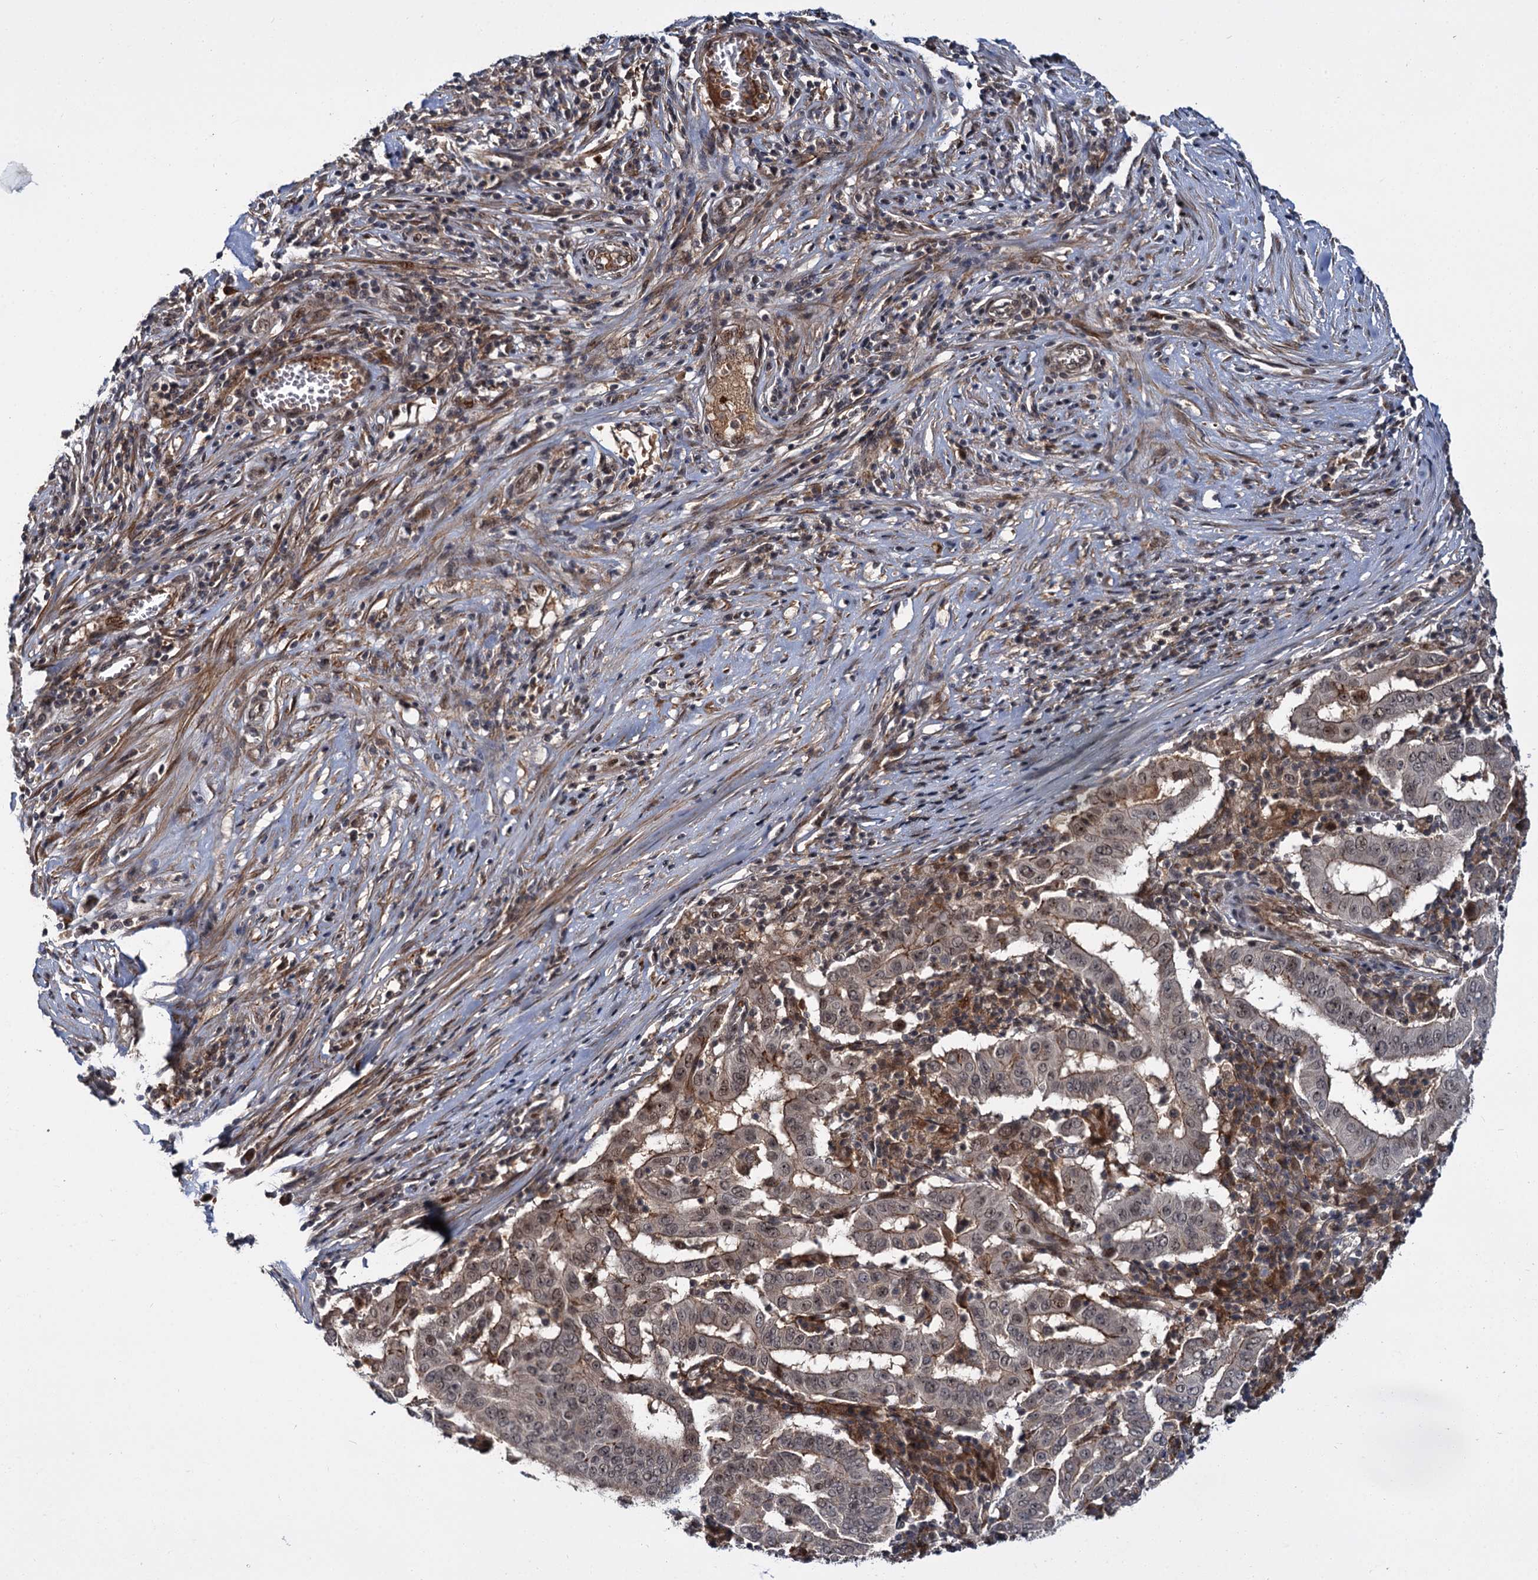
{"staining": {"intensity": "weak", "quantity": ">75%", "location": "cytoplasmic/membranous,nuclear"}, "tissue": "pancreatic cancer", "cell_type": "Tumor cells", "image_type": "cancer", "snomed": [{"axis": "morphology", "description": "Adenocarcinoma, NOS"}, {"axis": "topography", "description": "Pancreas"}], "caption": "An image of human pancreatic cancer (adenocarcinoma) stained for a protein demonstrates weak cytoplasmic/membranous and nuclear brown staining in tumor cells.", "gene": "MBD6", "patient": {"sex": "male", "age": 63}}